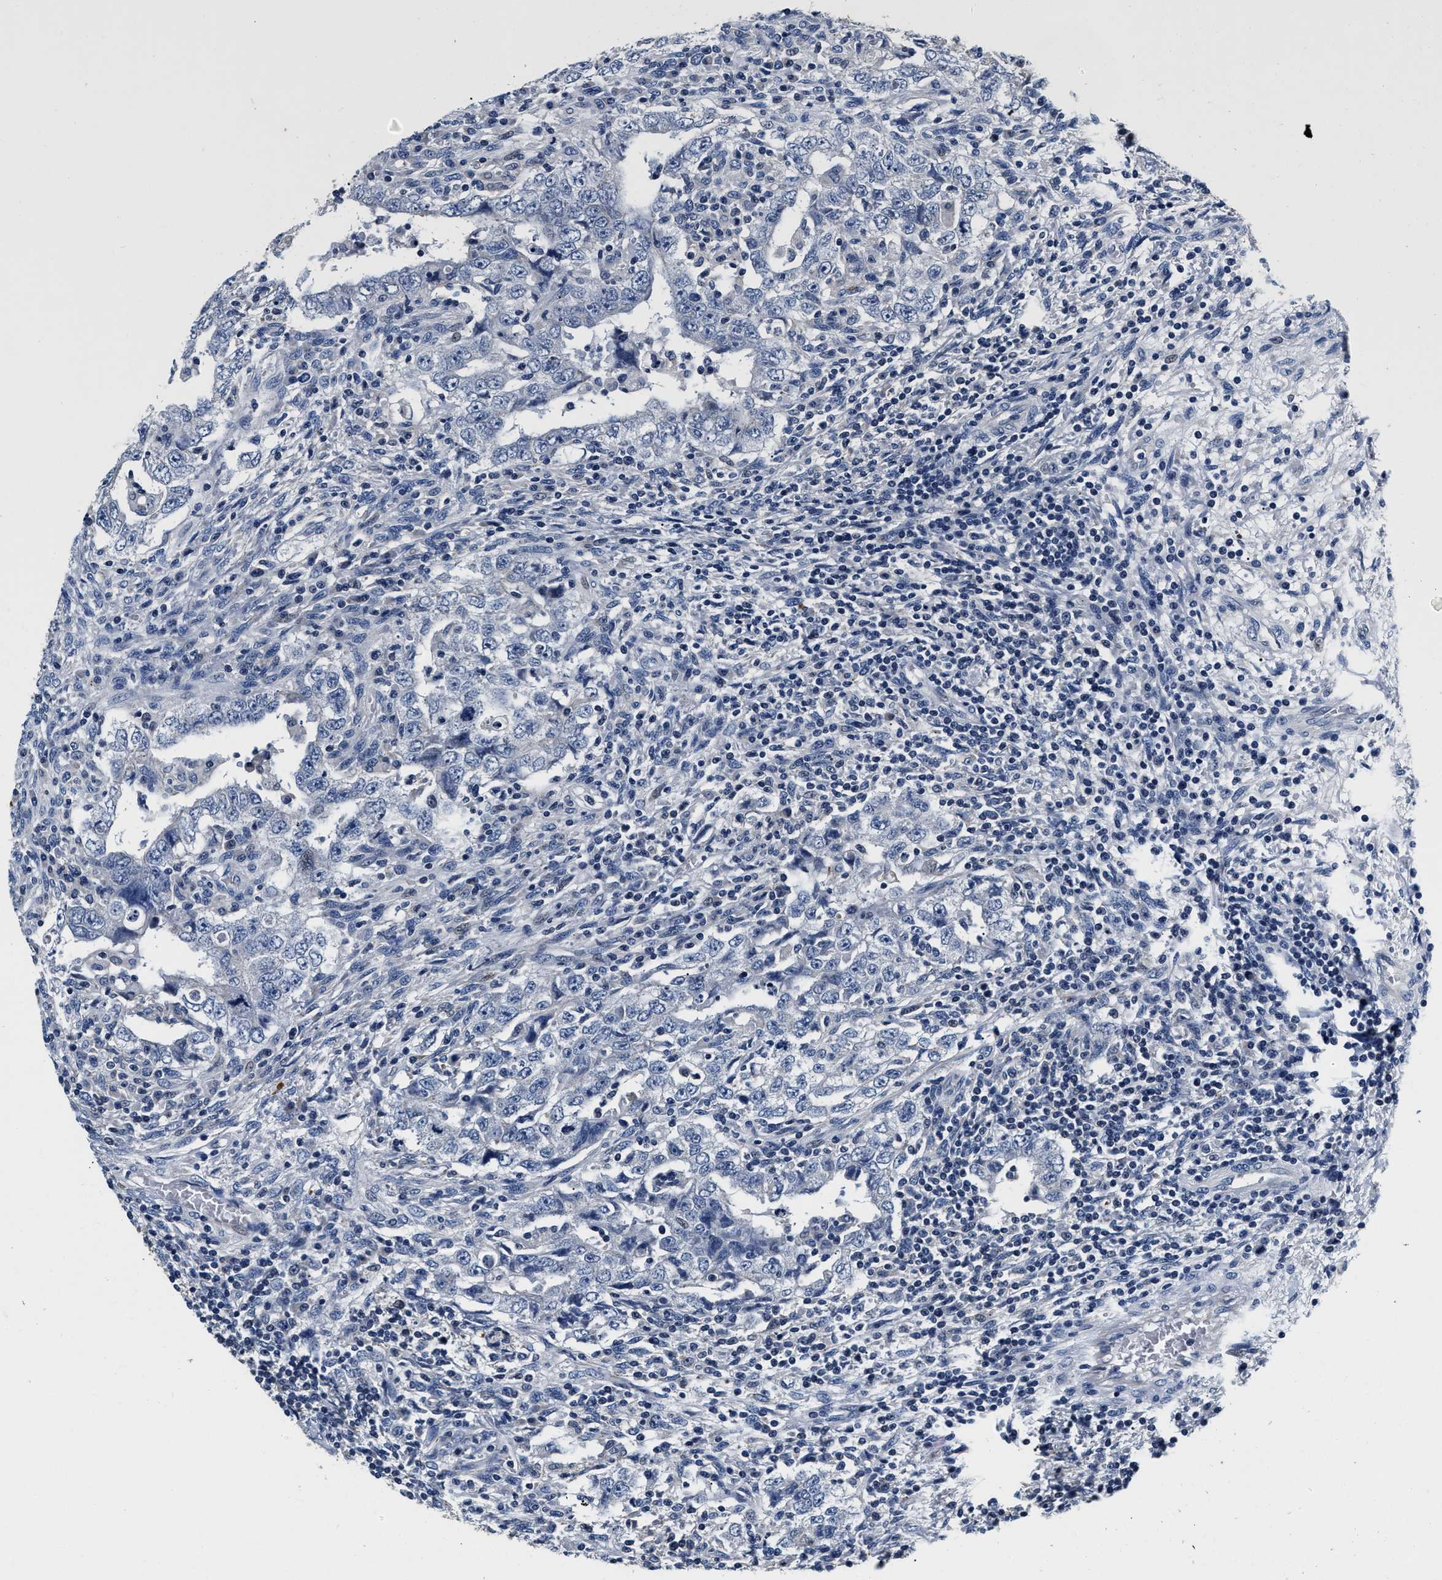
{"staining": {"intensity": "negative", "quantity": "none", "location": "none"}, "tissue": "testis cancer", "cell_type": "Tumor cells", "image_type": "cancer", "snomed": [{"axis": "morphology", "description": "Carcinoma, Embryonal, NOS"}, {"axis": "topography", "description": "Testis"}], "caption": "This is an immunohistochemistry (IHC) micrograph of testis embryonal carcinoma. There is no staining in tumor cells.", "gene": "ABCG8", "patient": {"sex": "male", "age": 26}}